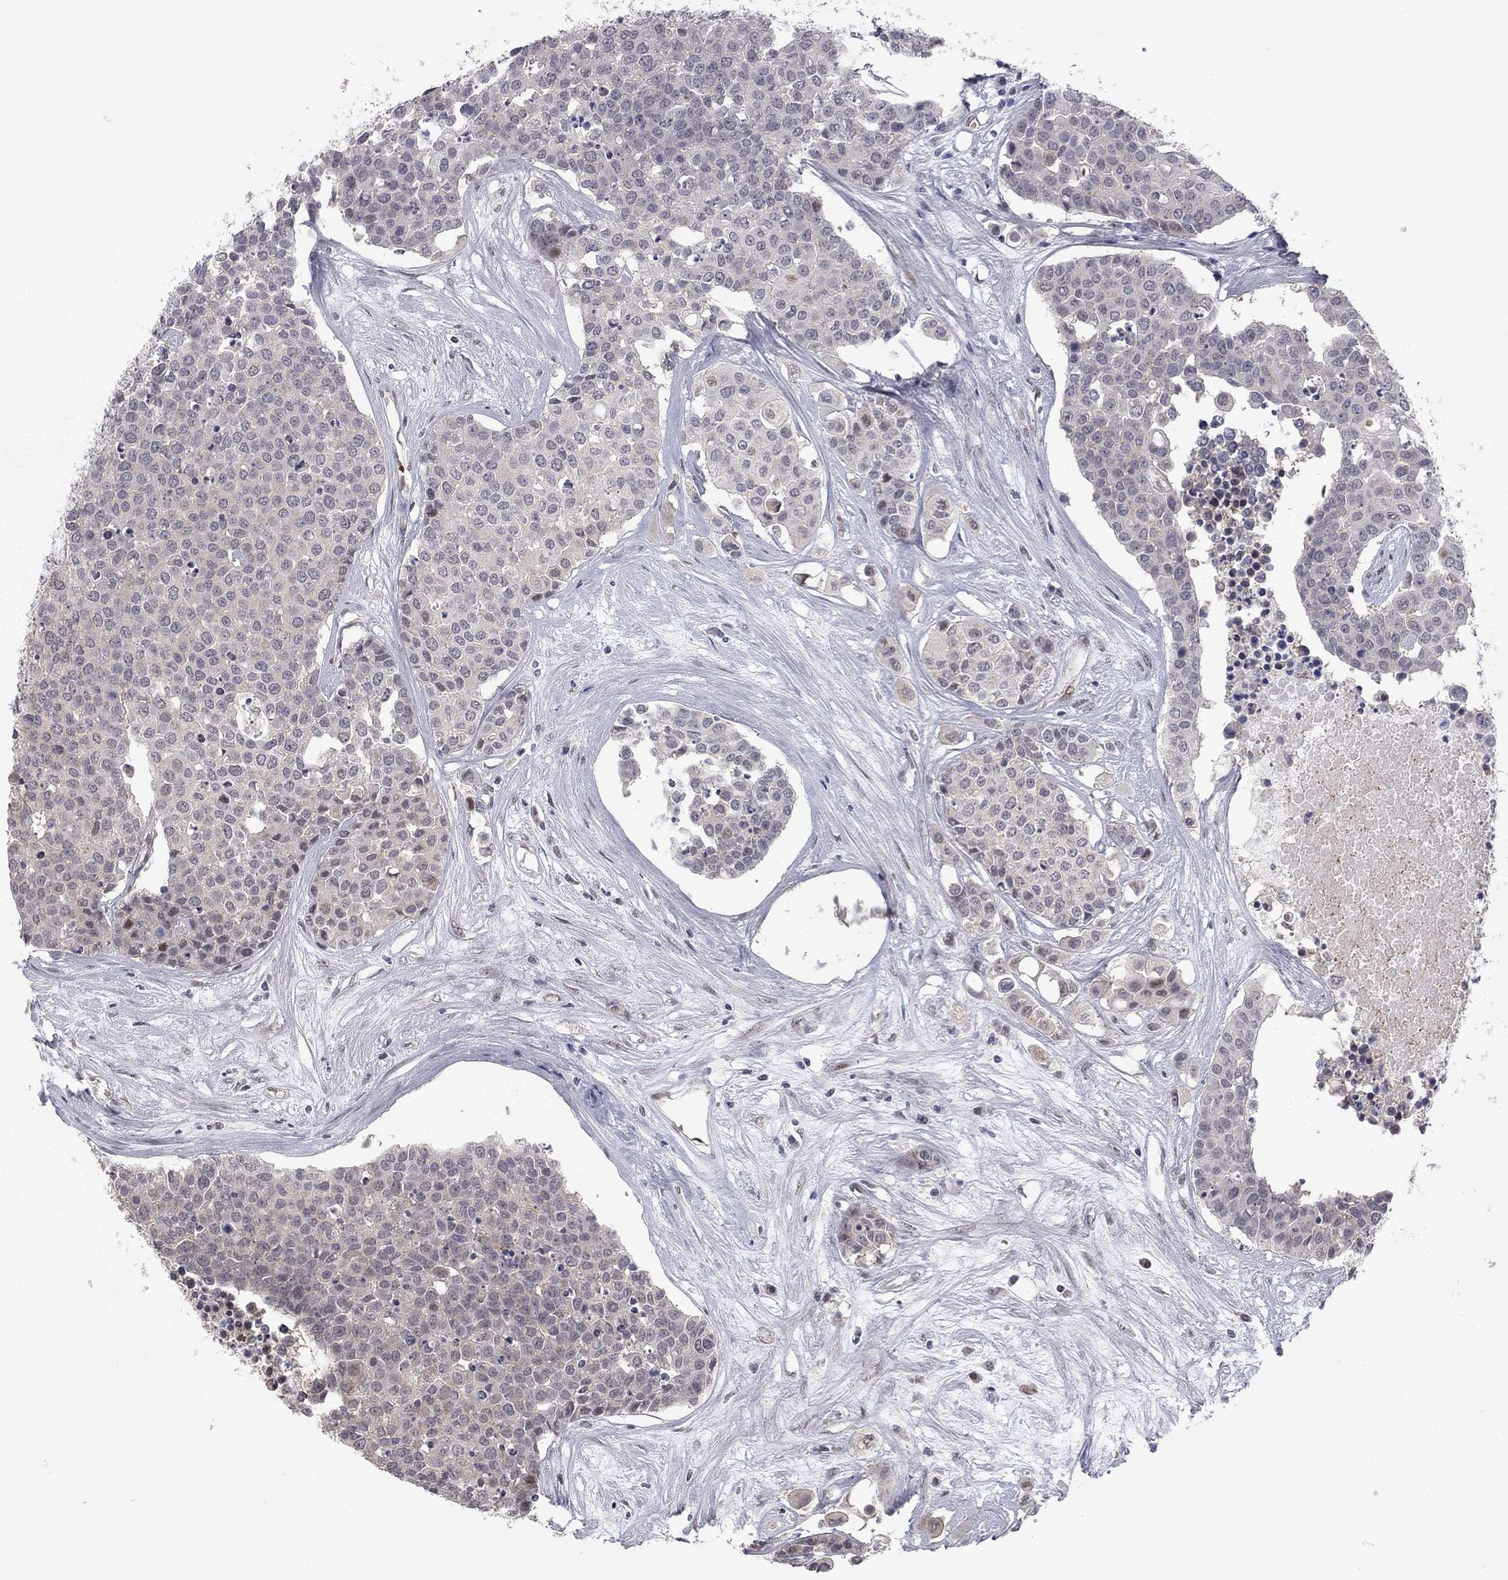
{"staining": {"intensity": "weak", "quantity": "<25%", "location": "cytoplasmic/membranous"}, "tissue": "carcinoid", "cell_type": "Tumor cells", "image_type": "cancer", "snomed": [{"axis": "morphology", "description": "Carcinoid, malignant, NOS"}, {"axis": "topography", "description": "Colon"}], "caption": "Immunohistochemistry photomicrograph of neoplastic tissue: malignant carcinoid stained with DAB (3,3'-diaminobenzidine) demonstrates no significant protein expression in tumor cells. Brightfield microscopy of immunohistochemistry stained with DAB (brown) and hematoxylin (blue), captured at high magnification.", "gene": "MC3R", "patient": {"sex": "male", "age": 81}}